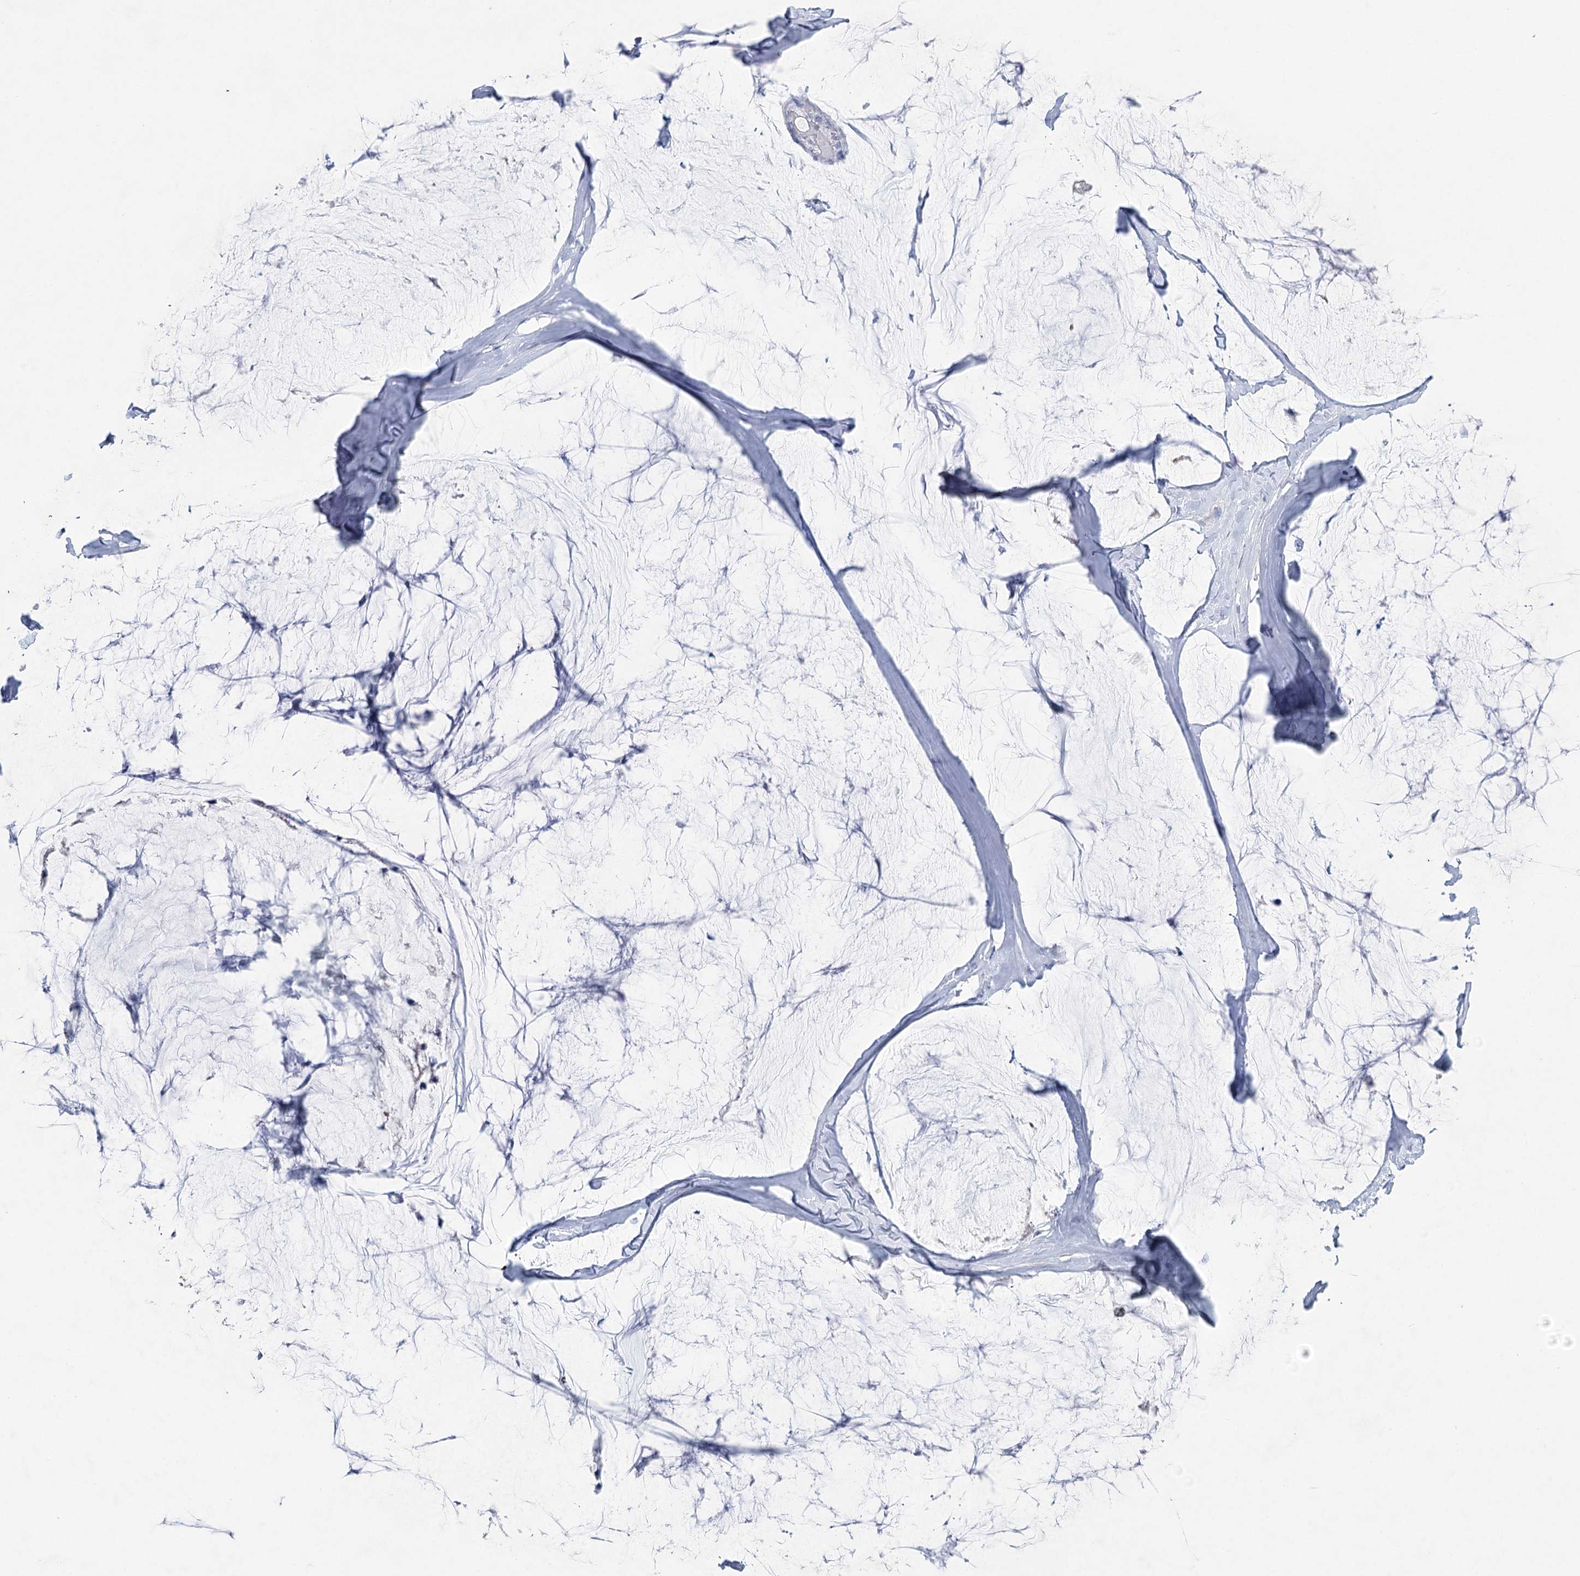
{"staining": {"intensity": "negative", "quantity": "none", "location": "none"}, "tissue": "ovarian cancer", "cell_type": "Tumor cells", "image_type": "cancer", "snomed": [{"axis": "morphology", "description": "Cystadenocarcinoma, mucinous, NOS"}, {"axis": "topography", "description": "Ovary"}], "caption": "This histopathology image is of ovarian mucinous cystadenocarcinoma stained with immunohistochemistry (IHC) to label a protein in brown with the nuclei are counter-stained blue. There is no expression in tumor cells.", "gene": "CCDC88A", "patient": {"sex": "female", "age": 39}}